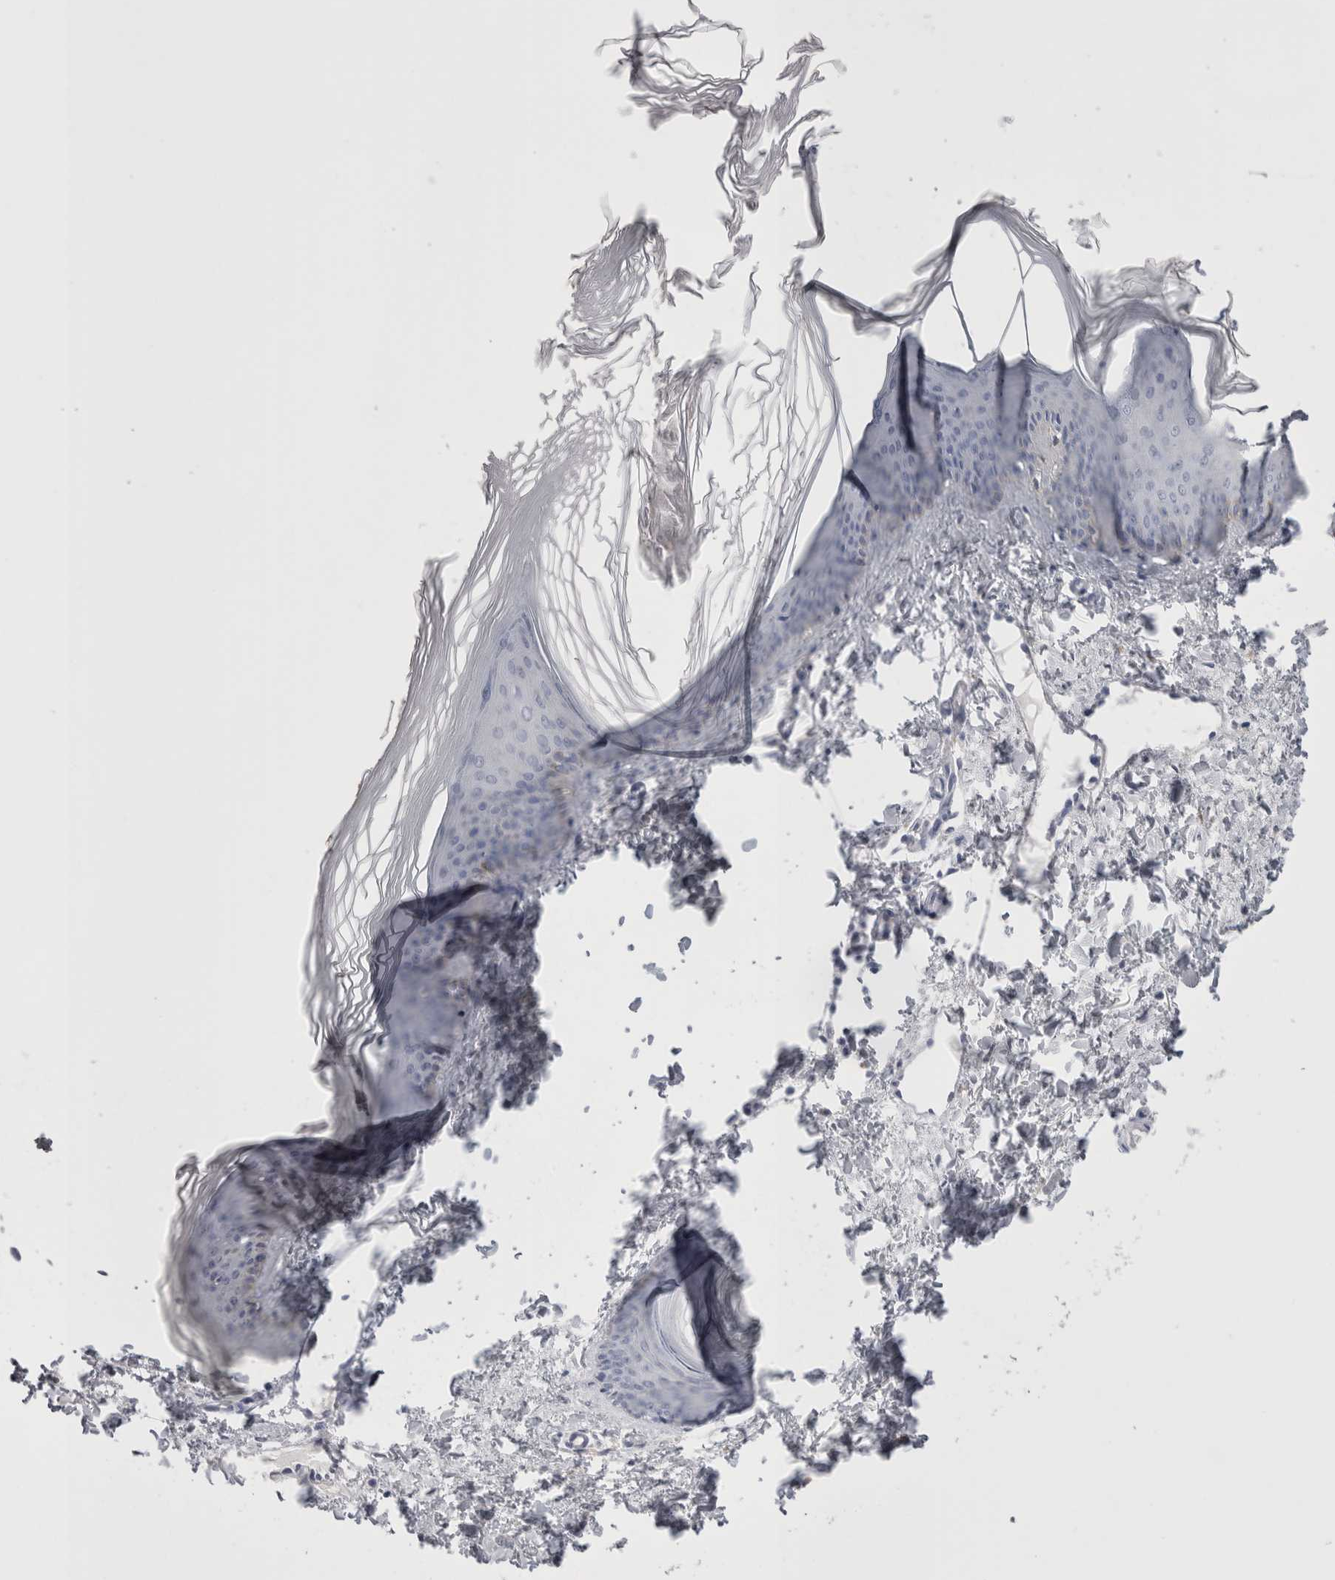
{"staining": {"intensity": "negative", "quantity": "none", "location": "none"}, "tissue": "skin", "cell_type": "Fibroblasts", "image_type": "normal", "snomed": [{"axis": "morphology", "description": "Normal tissue, NOS"}, {"axis": "topography", "description": "Skin"}], "caption": "Immunohistochemistry micrograph of unremarkable skin: human skin stained with DAB reveals no significant protein staining in fibroblasts.", "gene": "EPDR1", "patient": {"sex": "female", "age": 27}}